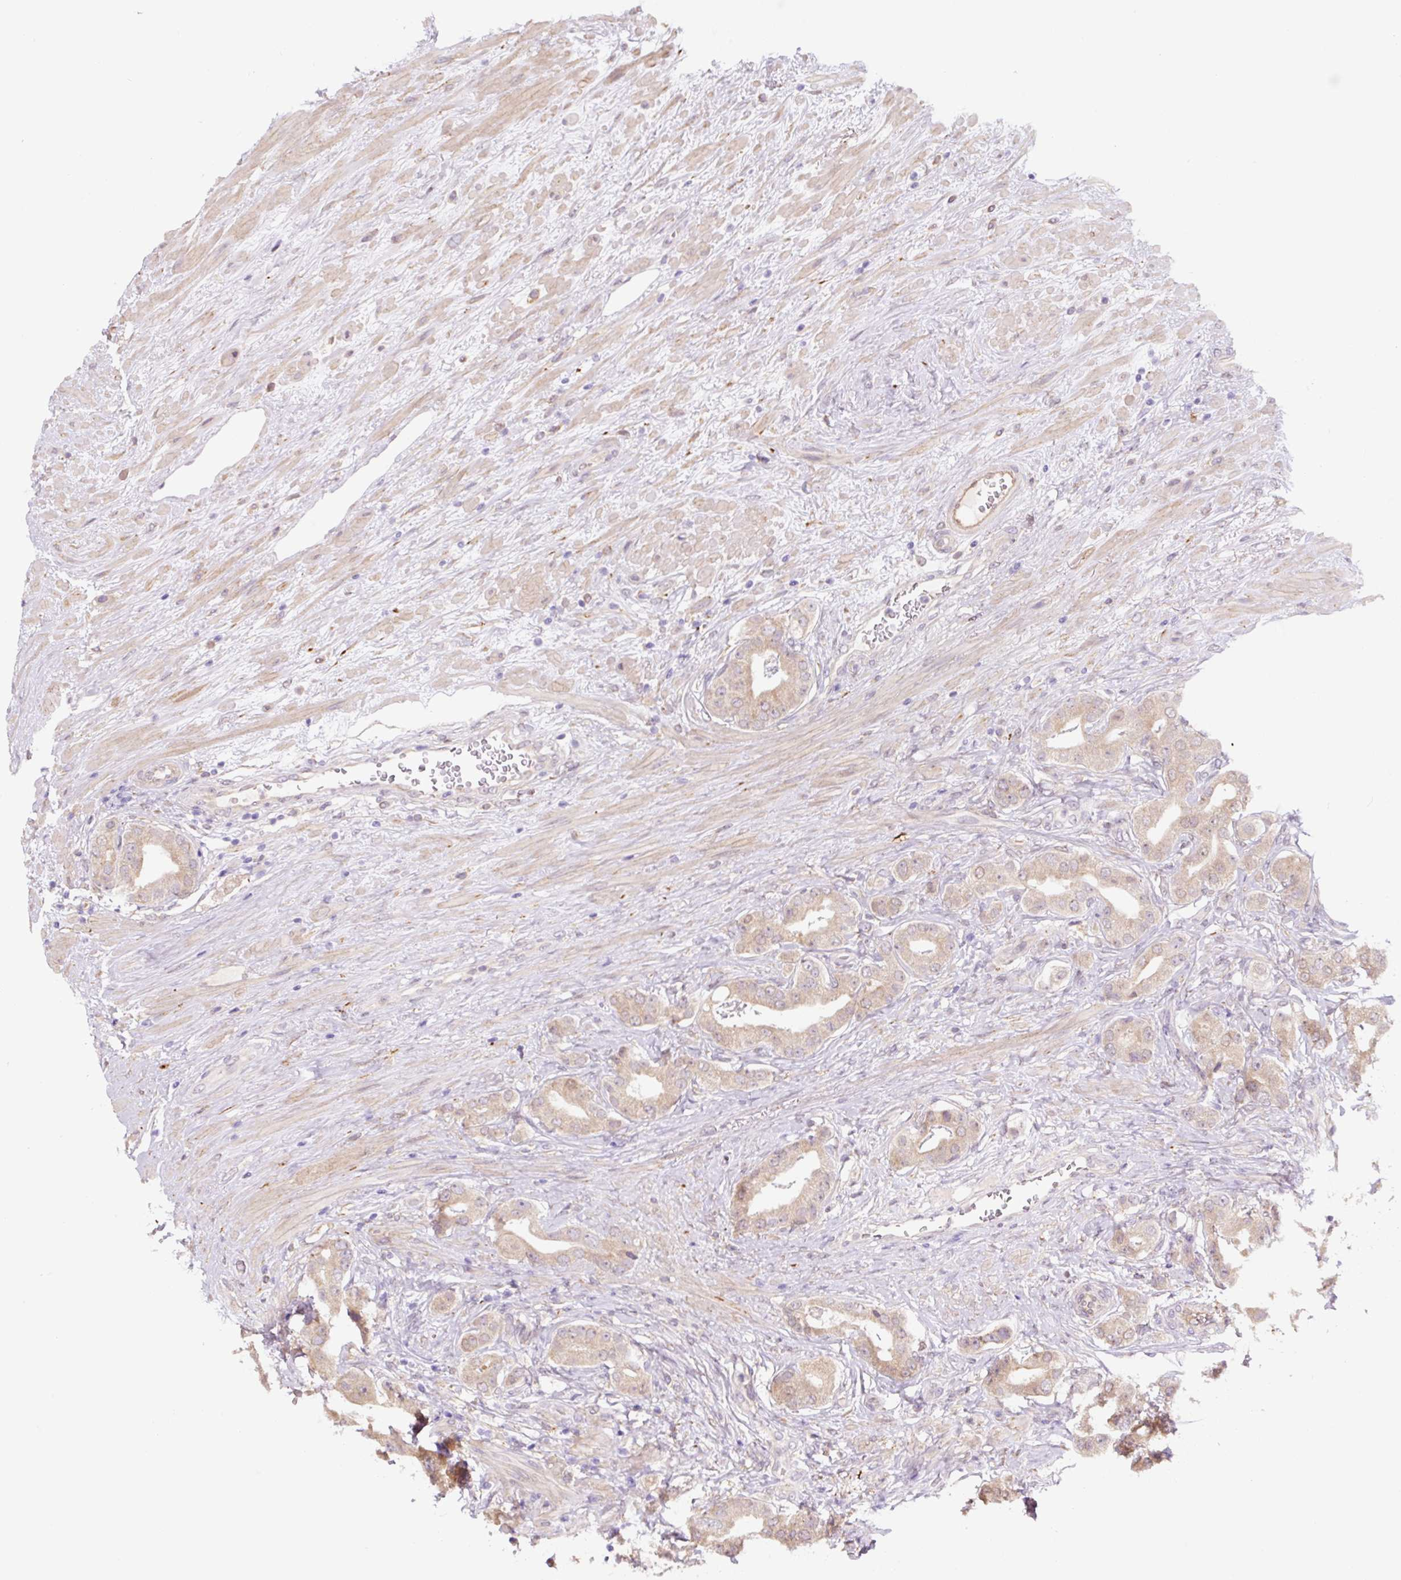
{"staining": {"intensity": "weak", "quantity": ">75%", "location": "cytoplasmic/membranous"}, "tissue": "prostate cancer", "cell_type": "Tumor cells", "image_type": "cancer", "snomed": [{"axis": "morphology", "description": "Adenocarcinoma, High grade"}, {"axis": "topography", "description": "Prostate"}], "caption": "Immunohistochemistry micrograph of neoplastic tissue: human prostate cancer stained using immunohistochemistry shows low levels of weak protein expression localized specifically in the cytoplasmic/membranous of tumor cells, appearing as a cytoplasmic/membranous brown color.", "gene": "ASRGL1", "patient": {"sex": "male", "age": 63}}